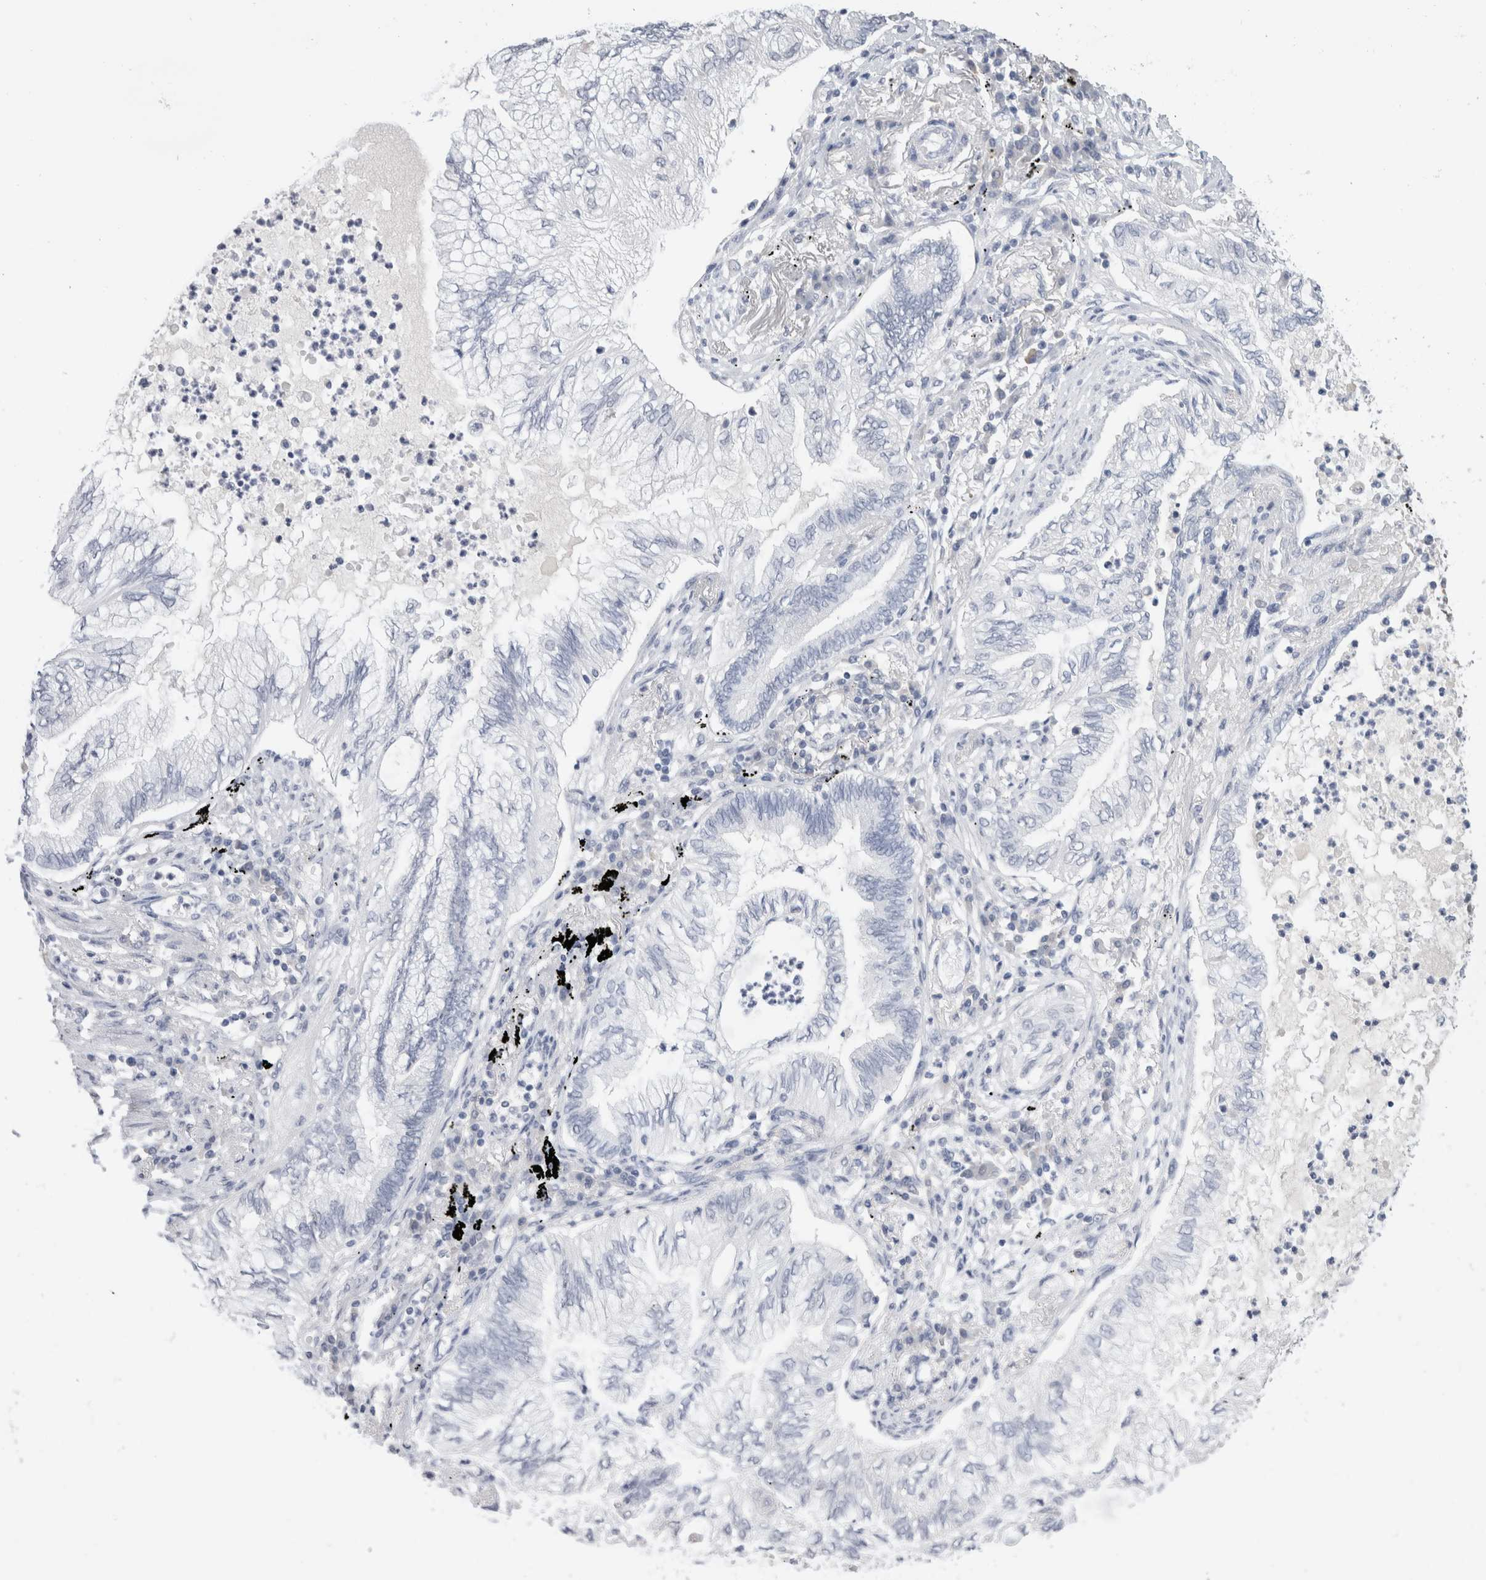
{"staining": {"intensity": "negative", "quantity": "none", "location": "none"}, "tissue": "lung cancer", "cell_type": "Tumor cells", "image_type": "cancer", "snomed": [{"axis": "morphology", "description": "Normal tissue, NOS"}, {"axis": "morphology", "description": "Adenocarcinoma, NOS"}, {"axis": "topography", "description": "Bronchus"}, {"axis": "topography", "description": "Lung"}], "caption": "This photomicrograph is of adenocarcinoma (lung) stained with immunohistochemistry to label a protein in brown with the nuclei are counter-stained blue. There is no staining in tumor cells.", "gene": "CADM3", "patient": {"sex": "female", "age": 70}}